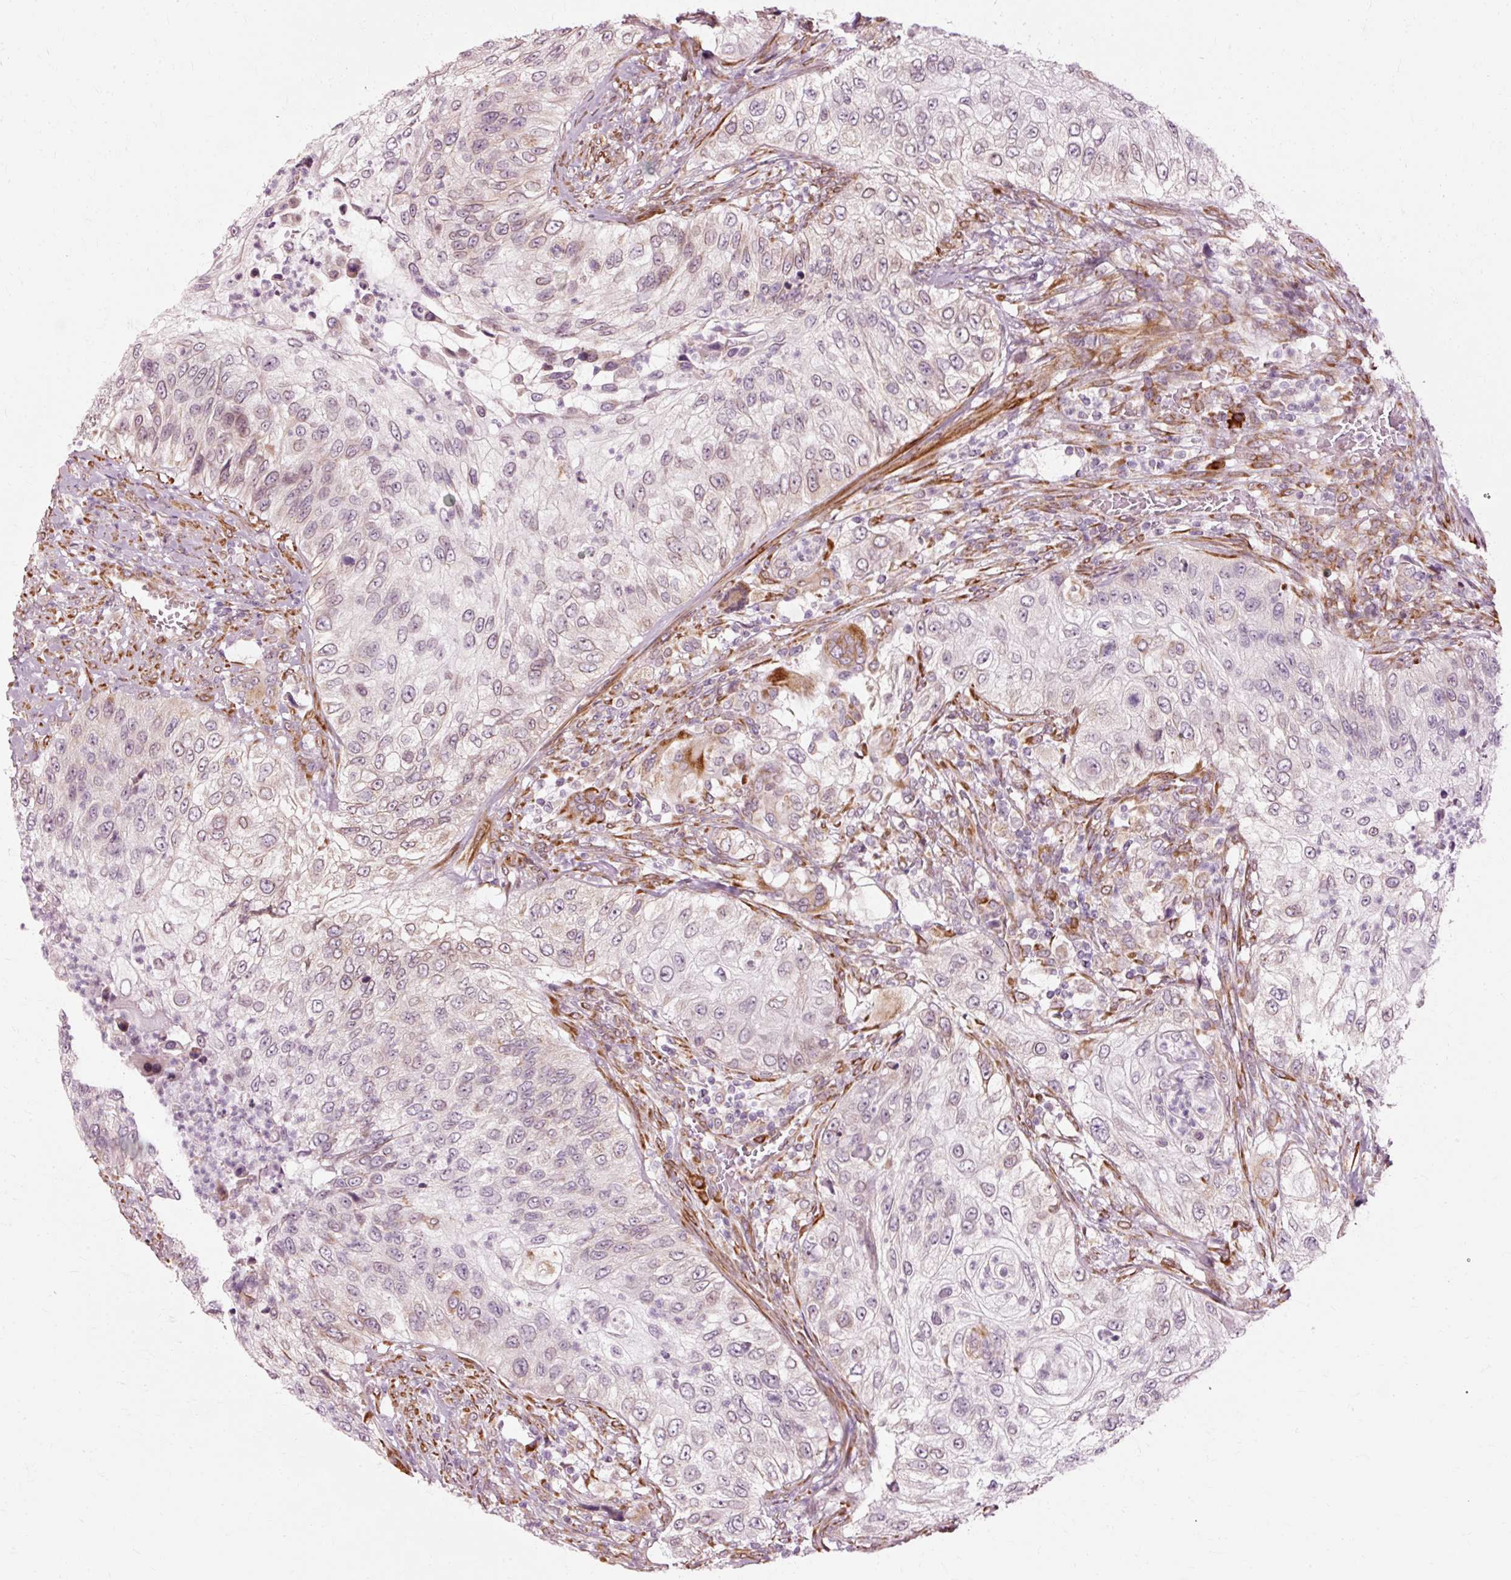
{"staining": {"intensity": "negative", "quantity": "none", "location": "none"}, "tissue": "urothelial cancer", "cell_type": "Tumor cells", "image_type": "cancer", "snomed": [{"axis": "morphology", "description": "Urothelial carcinoma, High grade"}, {"axis": "topography", "description": "Urinary bladder"}], "caption": "Tumor cells are negative for protein expression in human urothelial cancer.", "gene": "RGPD5", "patient": {"sex": "female", "age": 60}}